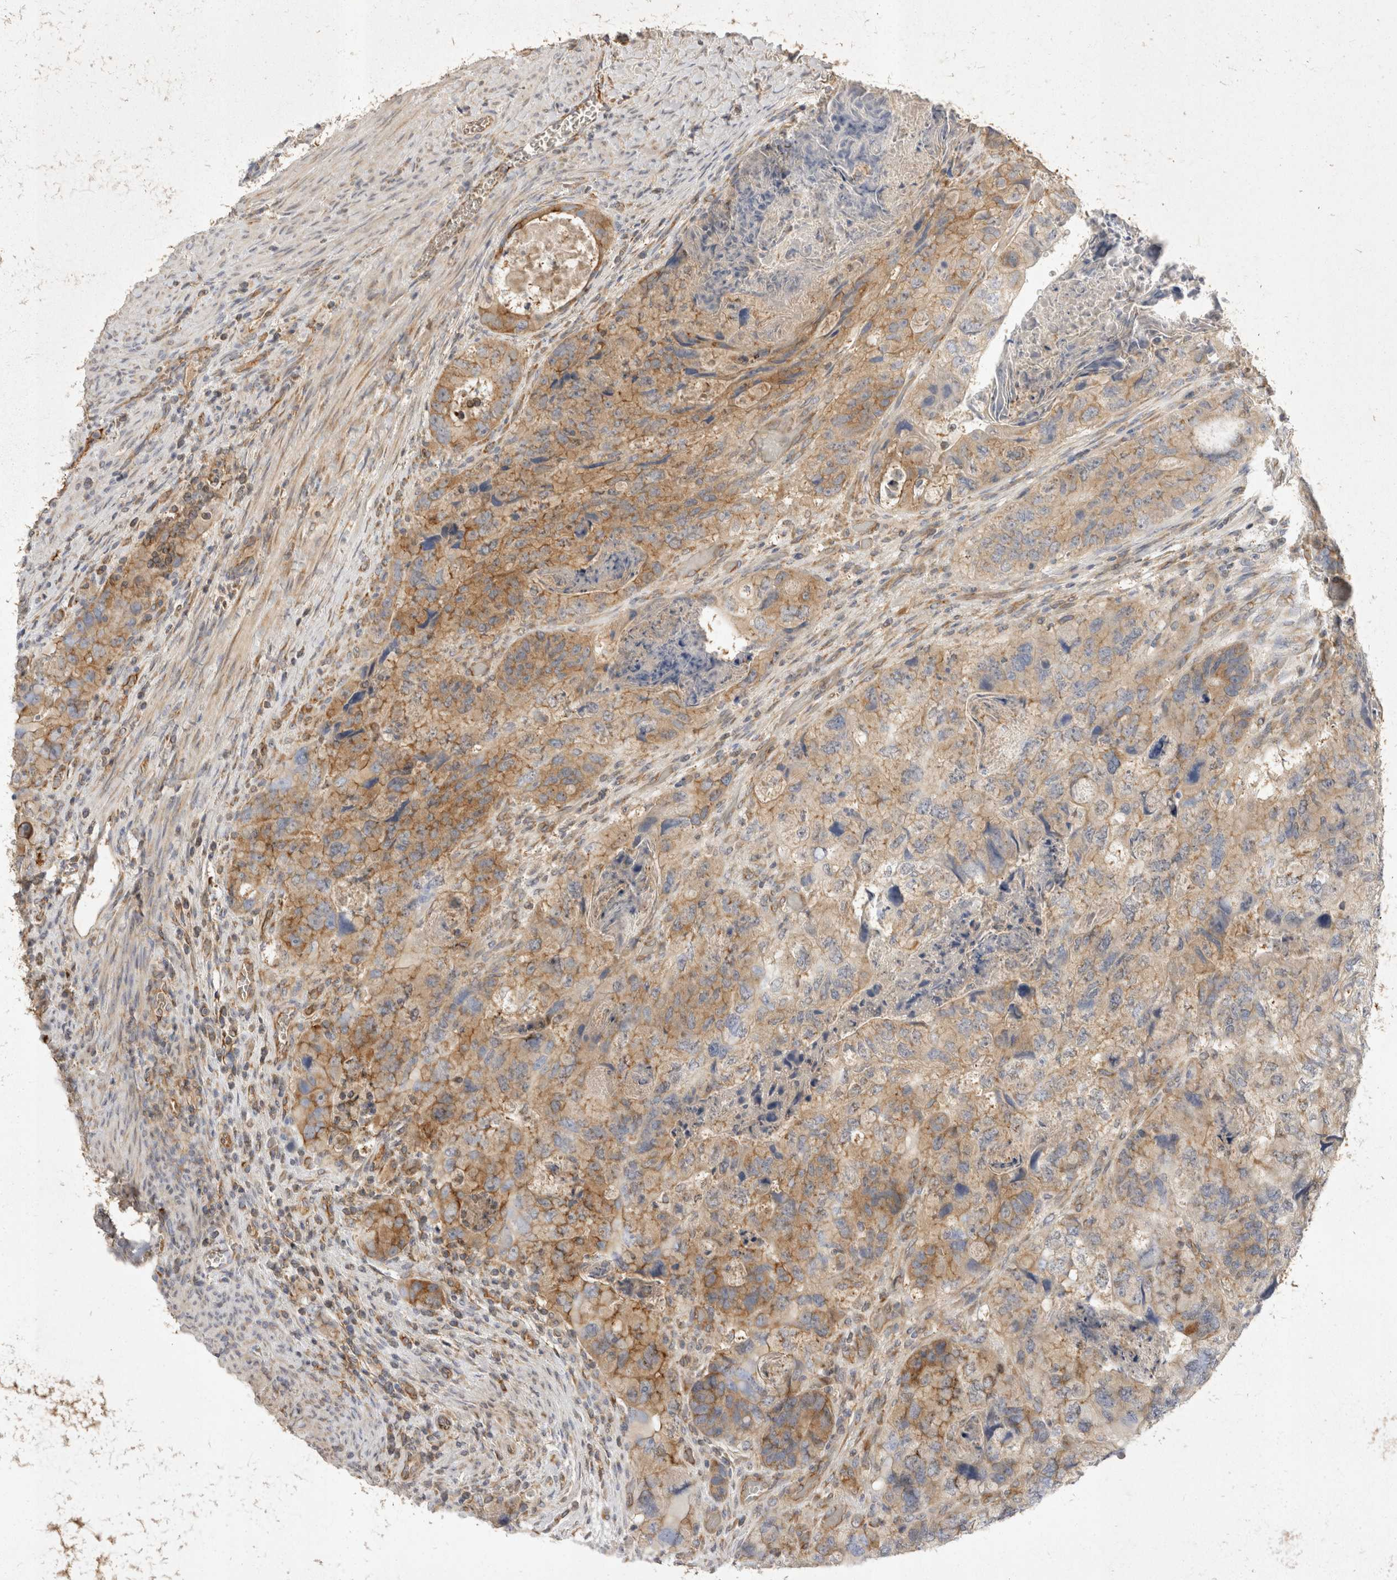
{"staining": {"intensity": "moderate", "quantity": "25%-75%", "location": "cytoplasmic/membranous"}, "tissue": "colorectal cancer", "cell_type": "Tumor cells", "image_type": "cancer", "snomed": [{"axis": "morphology", "description": "Adenocarcinoma, NOS"}, {"axis": "topography", "description": "Rectum"}], "caption": "Protein analysis of colorectal cancer tissue exhibits moderate cytoplasmic/membranous positivity in about 25%-75% of tumor cells. (DAB (3,3'-diaminobenzidine) IHC, brown staining for protein, blue staining for nuclei).", "gene": "EIF4G3", "patient": {"sex": "male", "age": 59}}